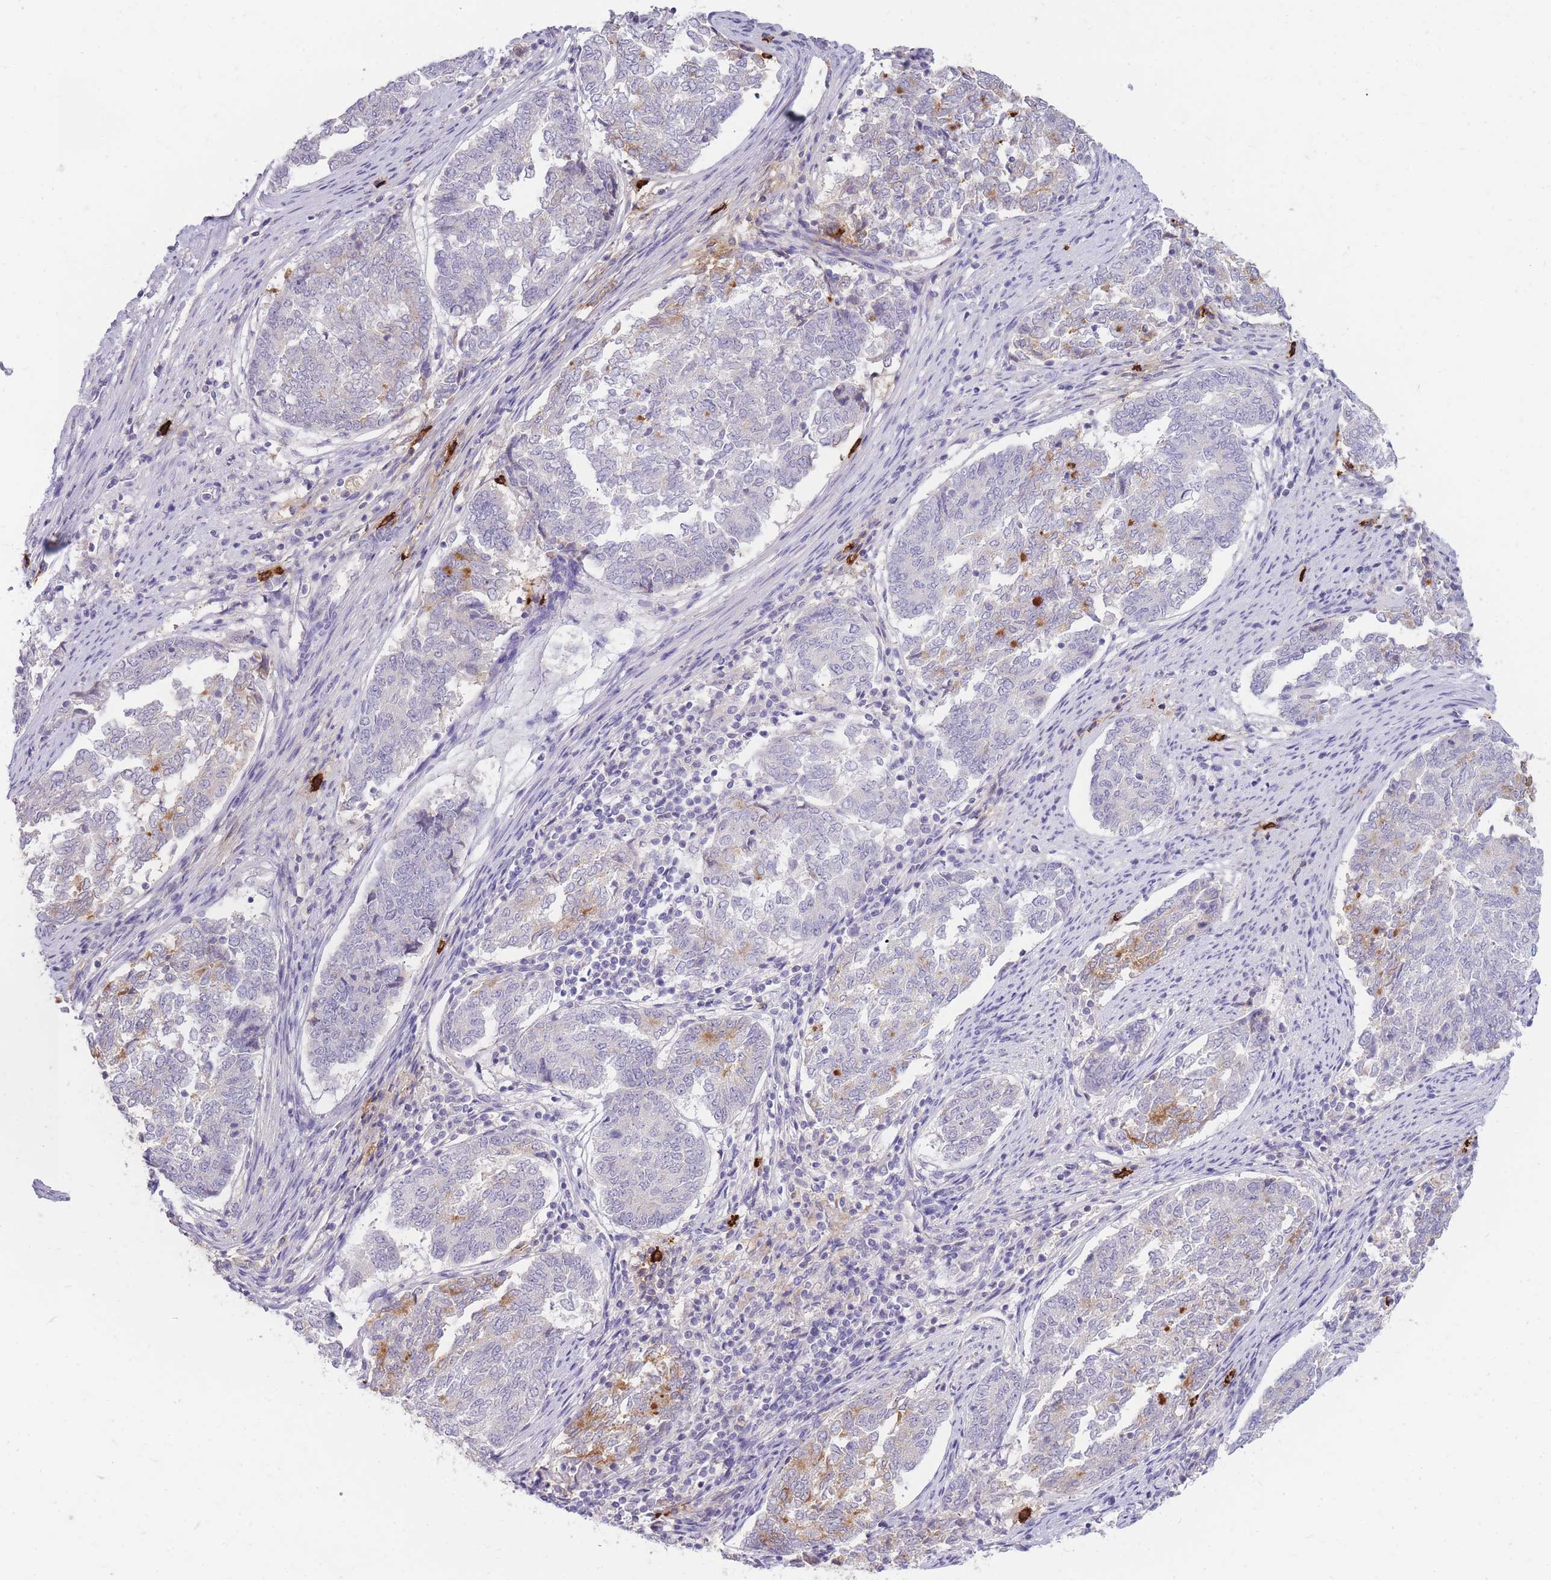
{"staining": {"intensity": "weak", "quantity": "<25%", "location": "cytoplasmic/membranous"}, "tissue": "endometrial cancer", "cell_type": "Tumor cells", "image_type": "cancer", "snomed": [{"axis": "morphology", "description": "Adenocarcinoma, NOS"}, {"axis": "topography", "description": "Endometrium"}], "caption": "The histopathology image shows no significant expression in tumor cells of adenocarcinoma (endometrial).", "gene": "TPSD1", "patient": {"sex": "female", "age": 80}}